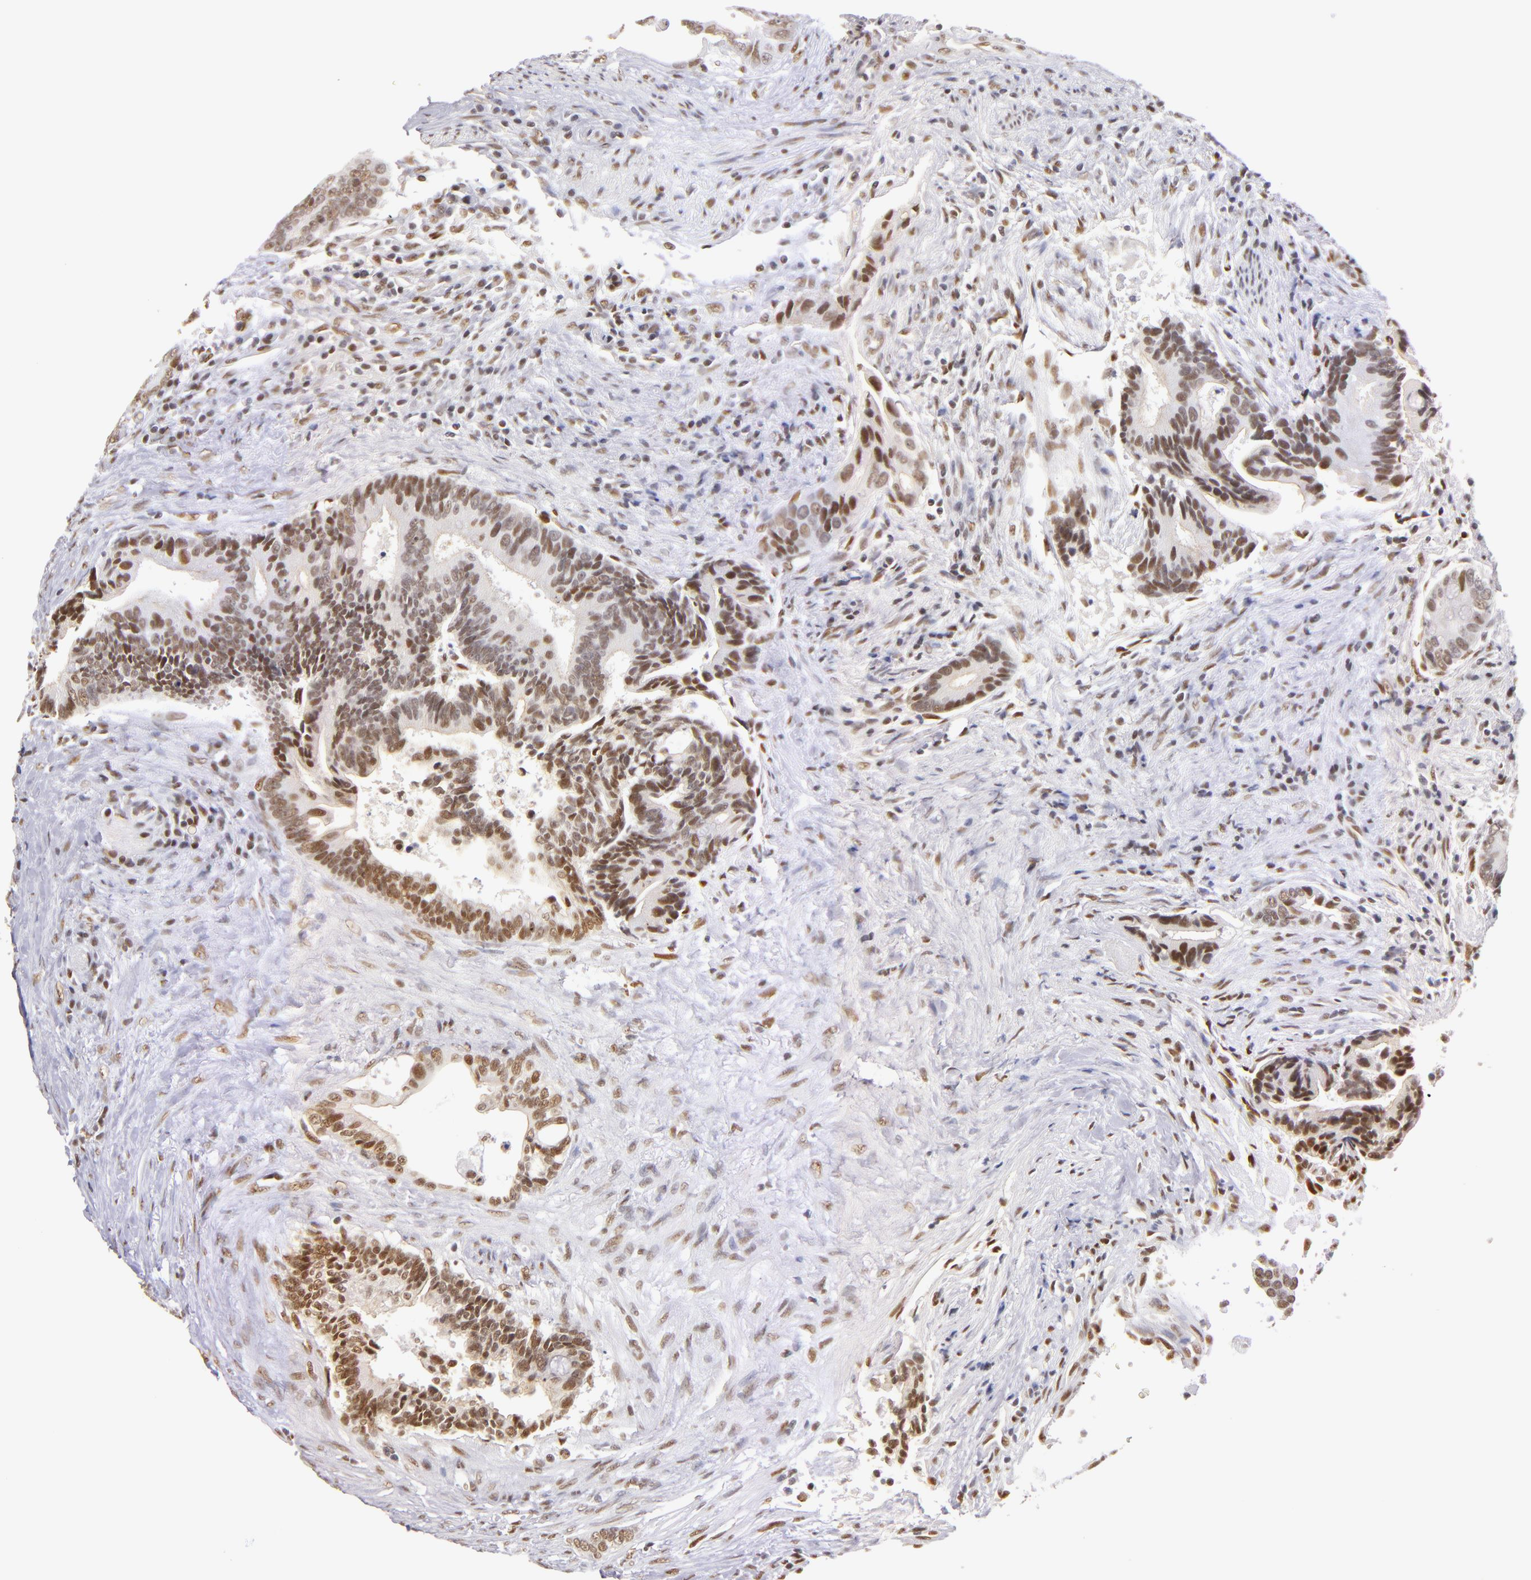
{"staining": {"intensity": "weak", "quantity": ">75%", "location": "nuclear"}, "tissue": "colorectal cancer", "cell_type": "Tumor cells", "image_type": "cancer", "snomed": [{"axis": "morphology", "description": "Adenocarcinoma, NOS"}, {"axis": "topography", "description": "Rectum"}], "caption": "Adenocarcinoma (colorectal) stained for a protein displays weak nuclear positivity in tumor cells.", "gene": "NCOR2", "patient": {"sex": "female", "age": 67}}